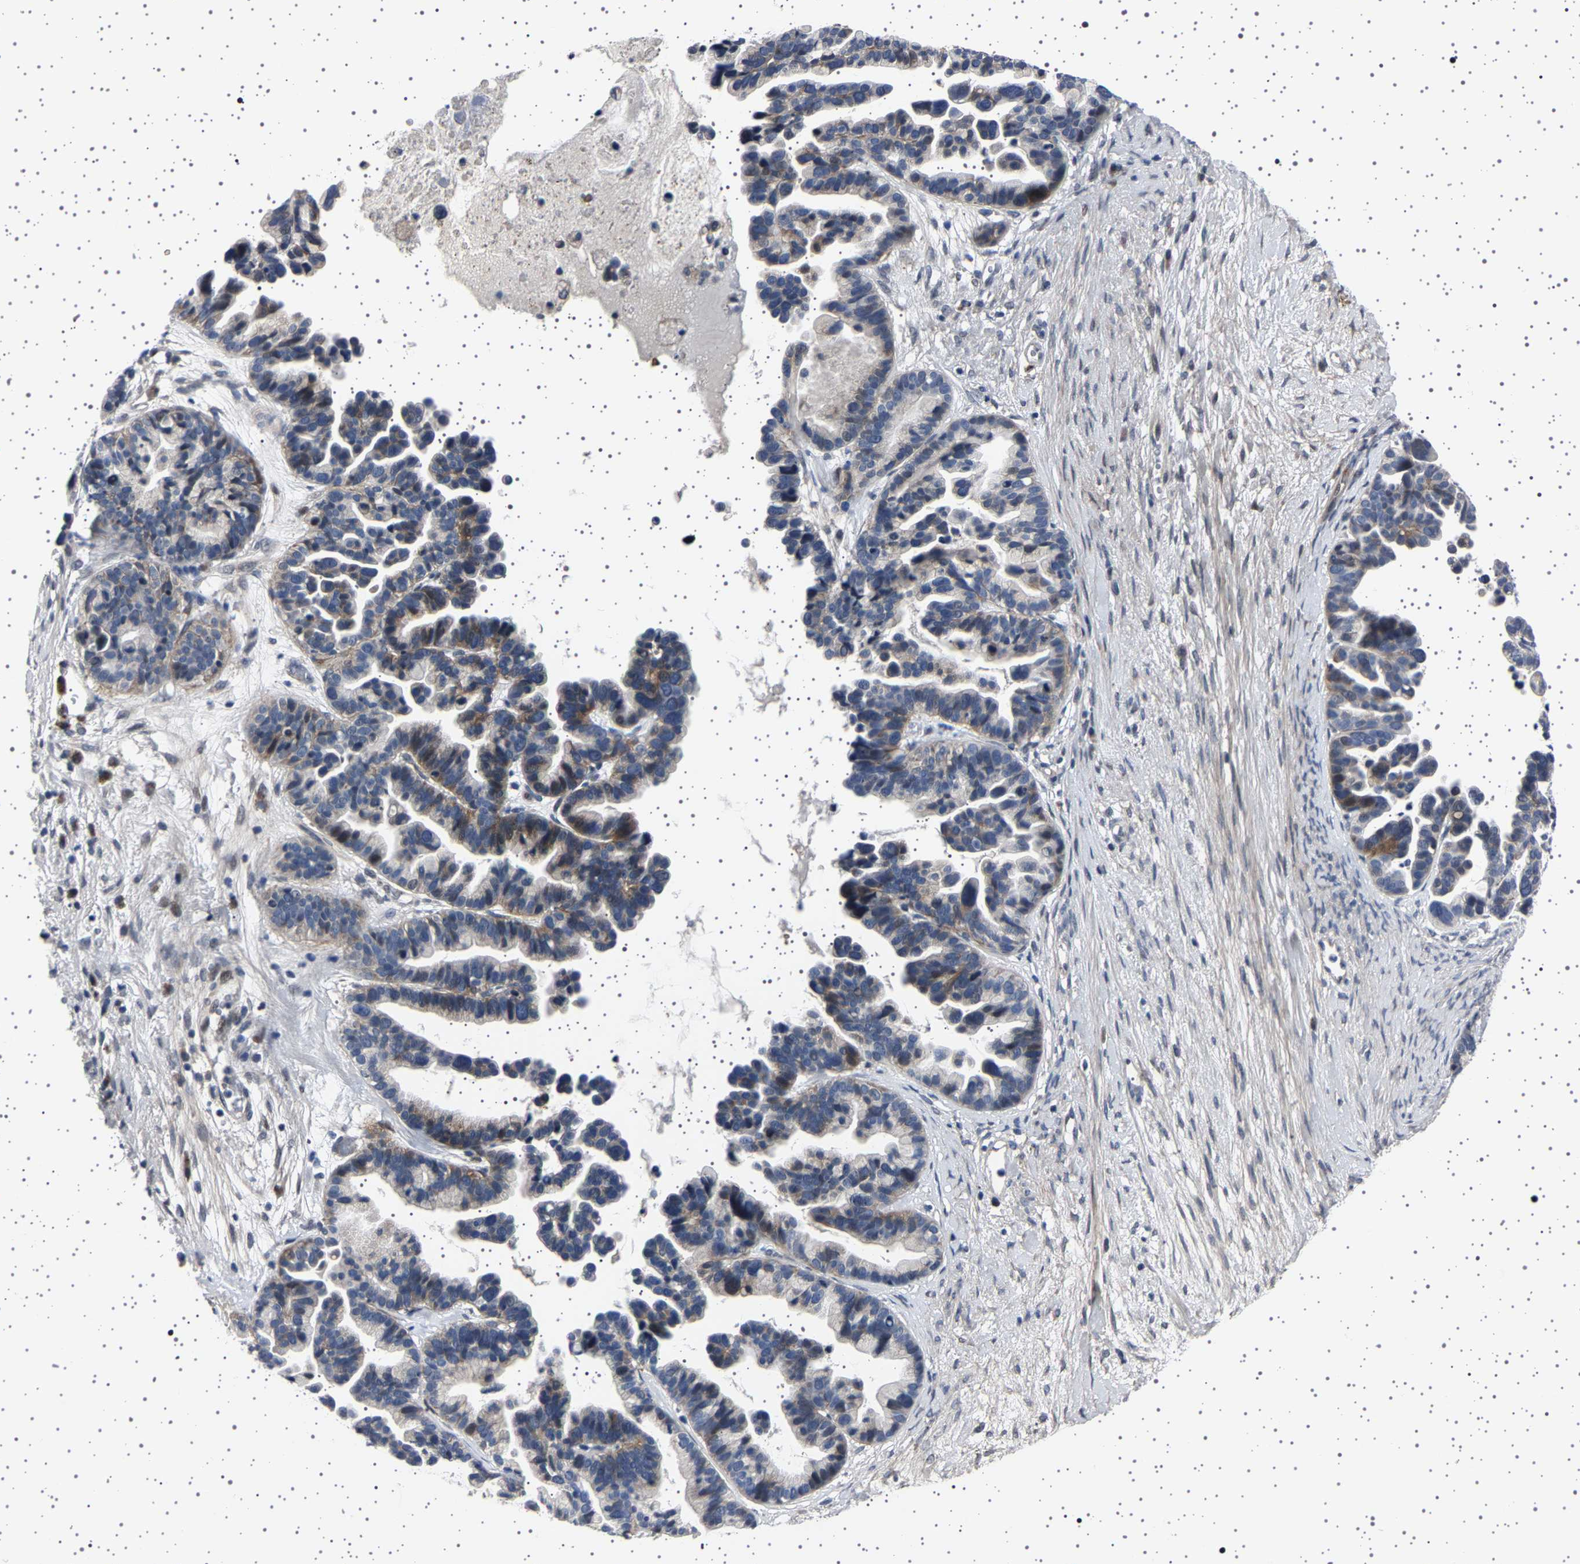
{"staining": {"intensity": "weak", "quantity": "25%-75%", "location": "cytoplasmic/membranous"}, "tissue": "ovarian cancer", "cell_type": "Tumor cells", "image_type": "cancer", "snomed": [{"axis": "morphology", "description": "Cystadenocarcinoma, serous, NOS"}, {"axis": "topography", "description": "Ovary"}], "caption": "Protein staining by immunohistochemistry exhibits weak cytoplasmic/membranous staining in about 25%-75% of tumor cells in serous cystadenocarcinoma (ovarian).", "gene": "PAK5", "patient": {"sex": "female", "age": 56}}